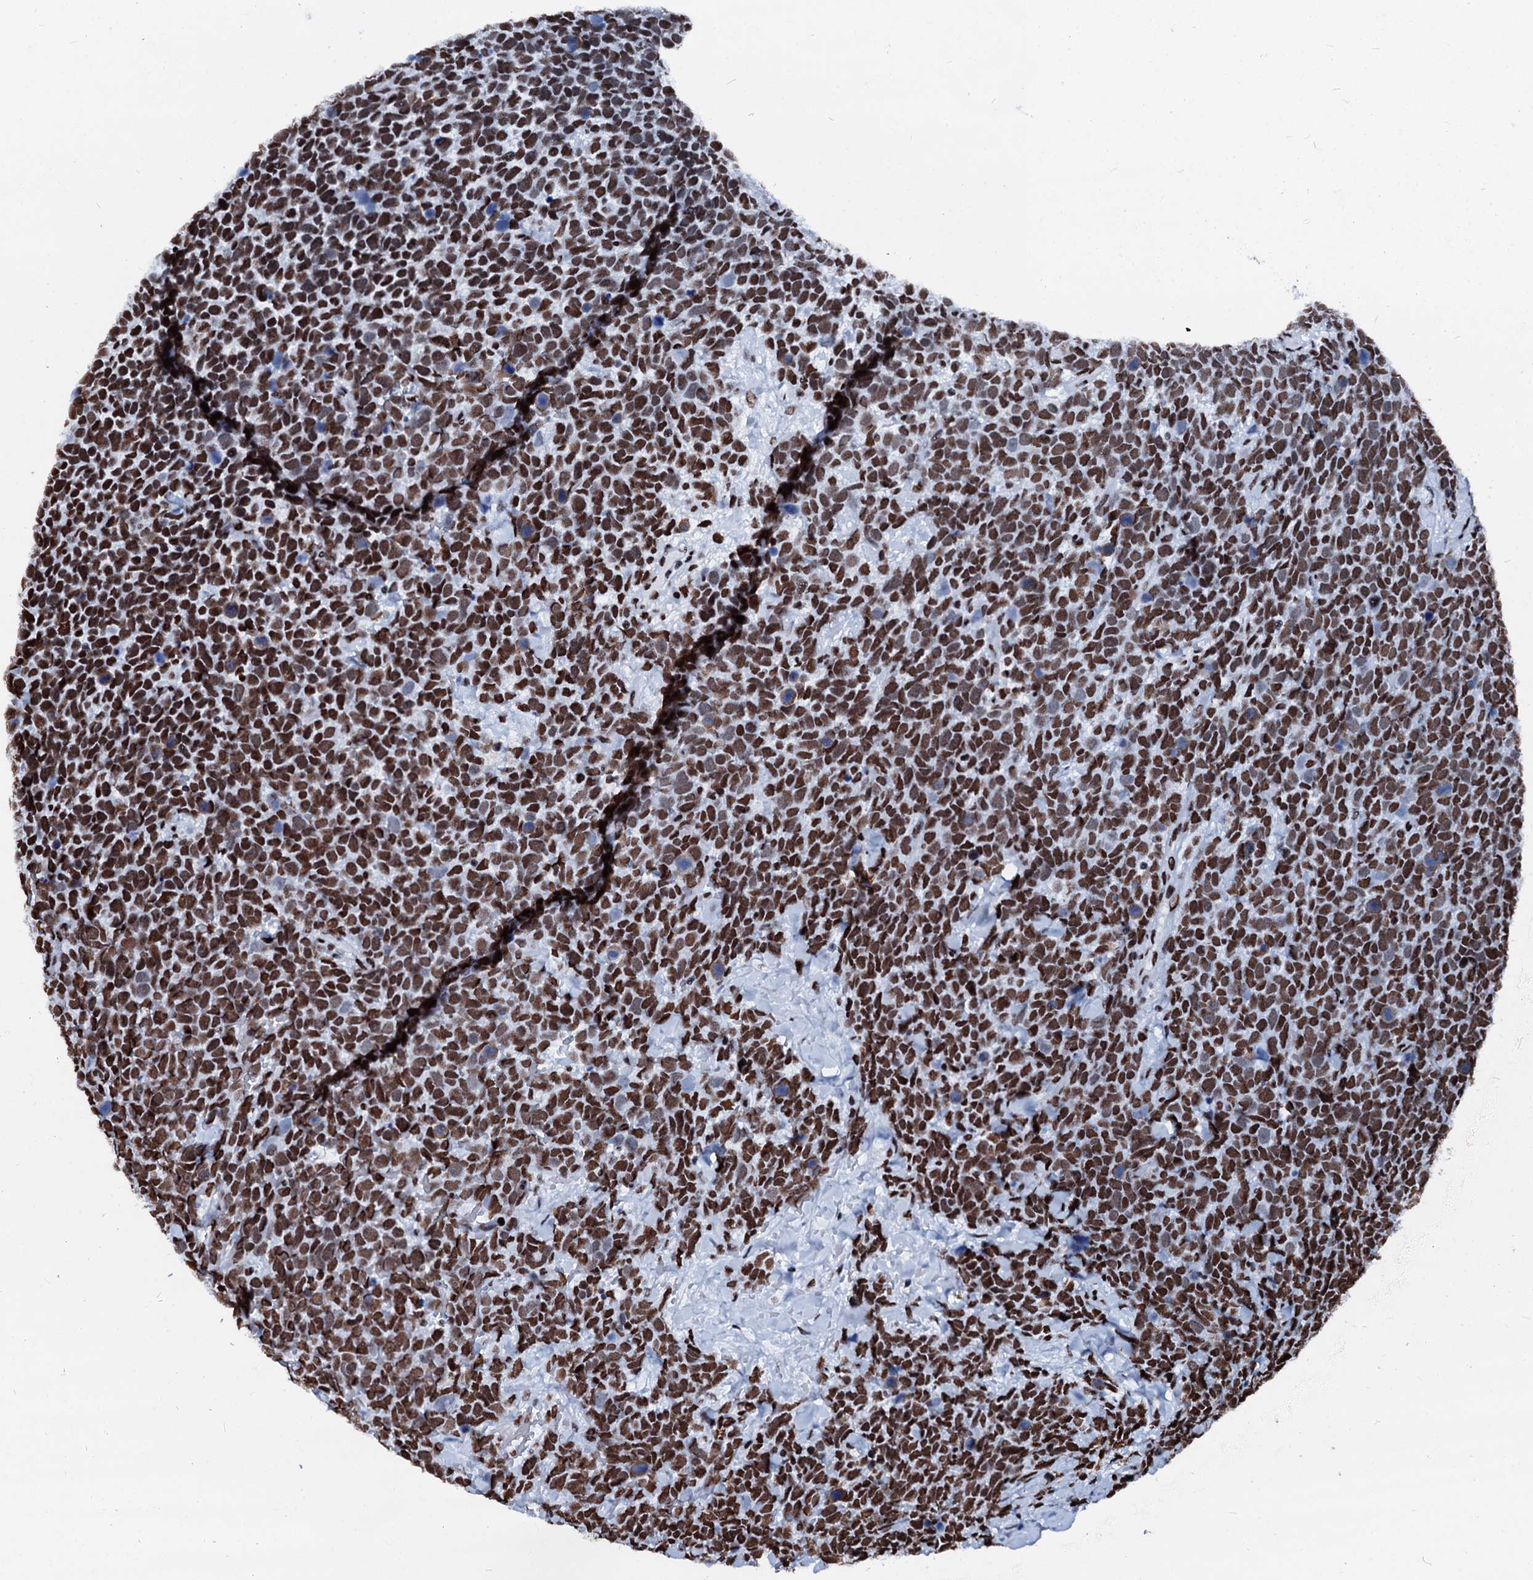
{"staining": {"intensity": "strong", "quantity": ">75%", "location": "nuclear"}, "tissue": "urothelial cancer", "cell_type": "Tumor cells", "image_type": "cancer", "snomed": [{"axis": "morphology", "description": "Urothelial carcinoma, High grade"}, {"axis": "topography", "description": "Urinary bladder"}], "caption": "Tumor cells display strong nuclear positivity in about >75% of cells in urothelial cancer.", "gene": "RALY", "patient": {"sex": "female", "age": 82}}